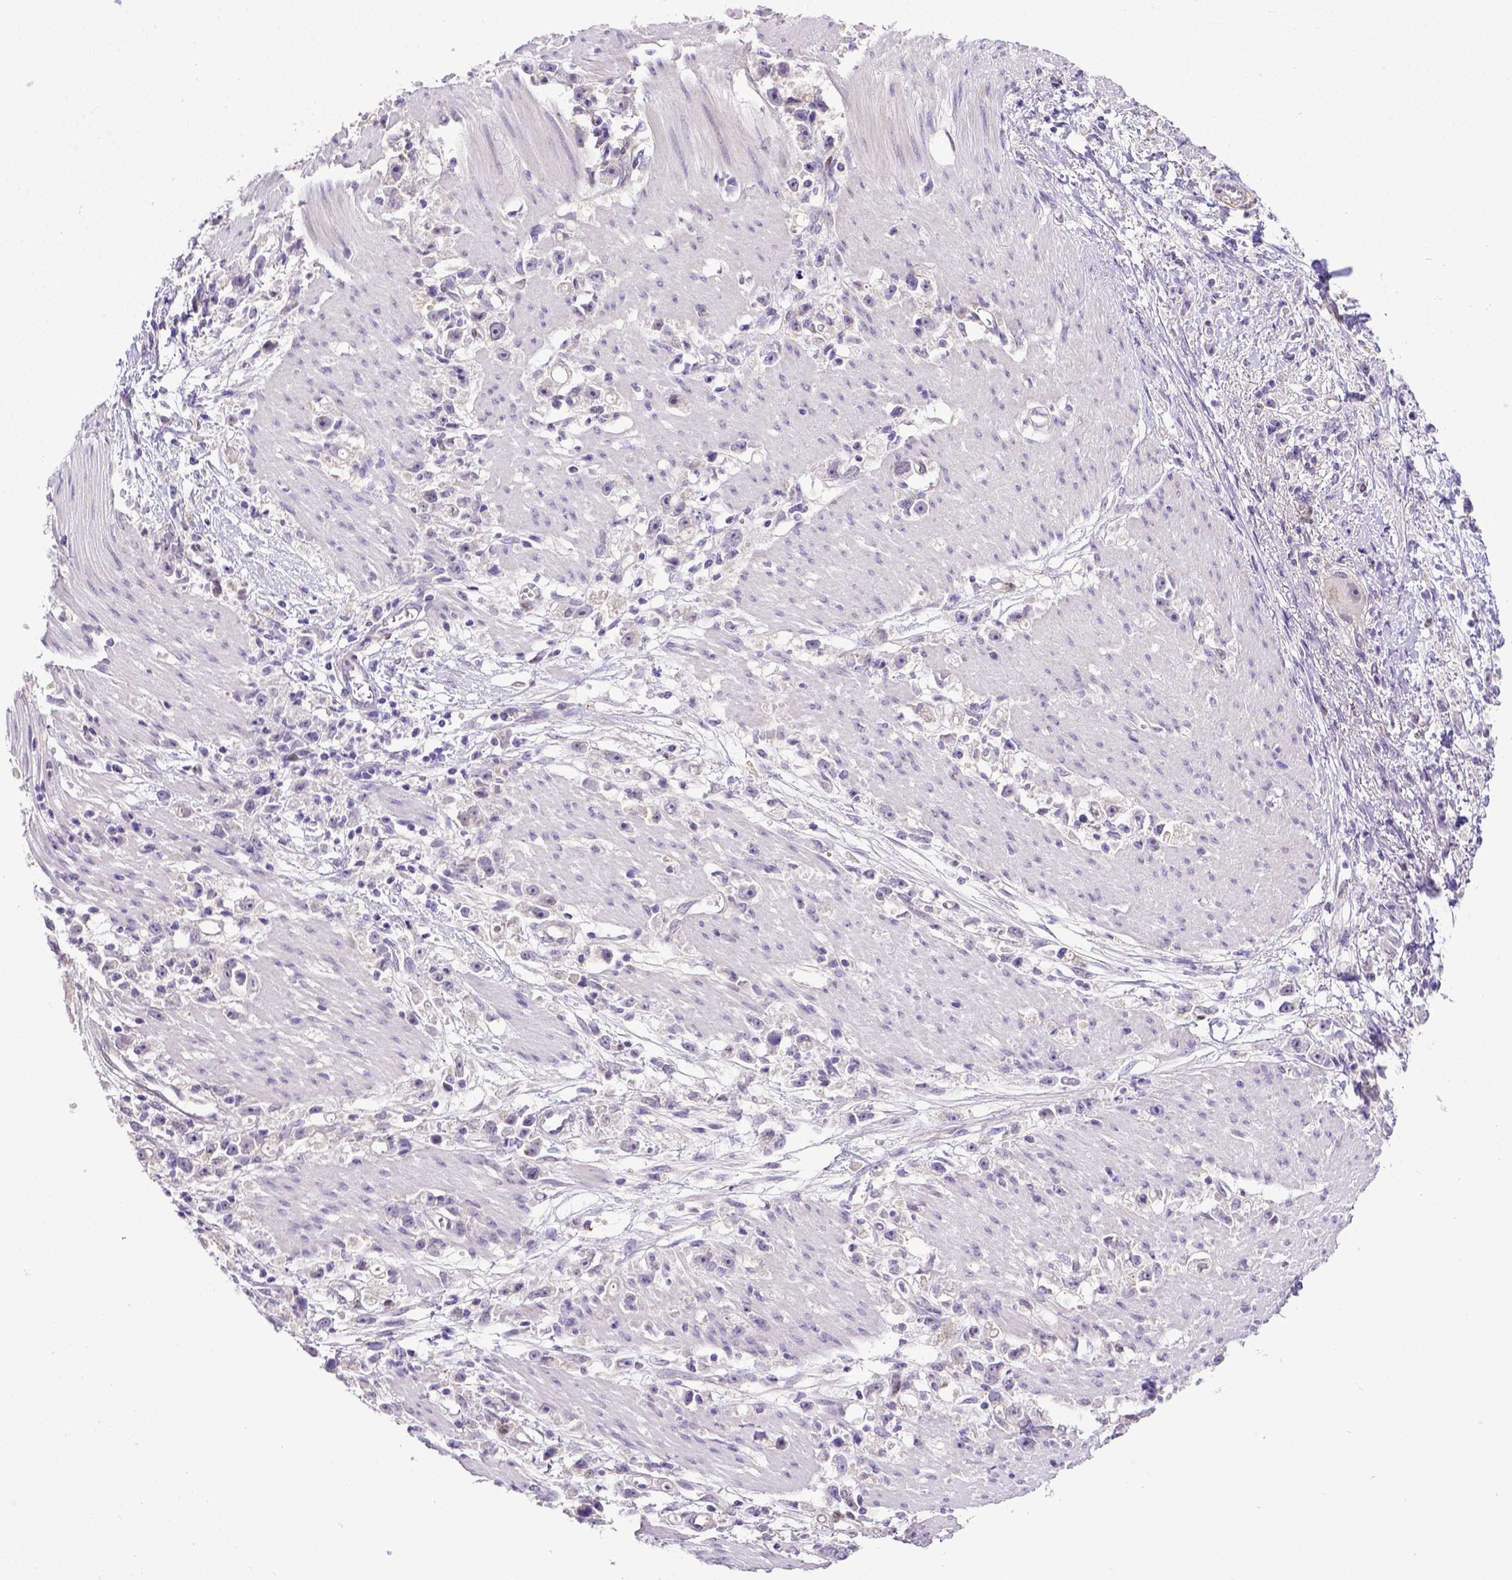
{"staining": {"intensity": "negative", "quantity": "none", "location": "none"}, "tissue": "stomach cancer", "cell_type": "Tumor cells", "image_type": "cancer", "snomed": [{"axis": "morphology", "description": "Adenocarcinoma, NOS"}, {"axis": "topography", "description": "Stomach"}], "caption": "DAB immunohistochemical staining of stomach cancer (adenocarcinoma) shows no significant expression in tumor cells.", "gene": "BTN1A1", "patient": {"sex": "female", "age": 59}}